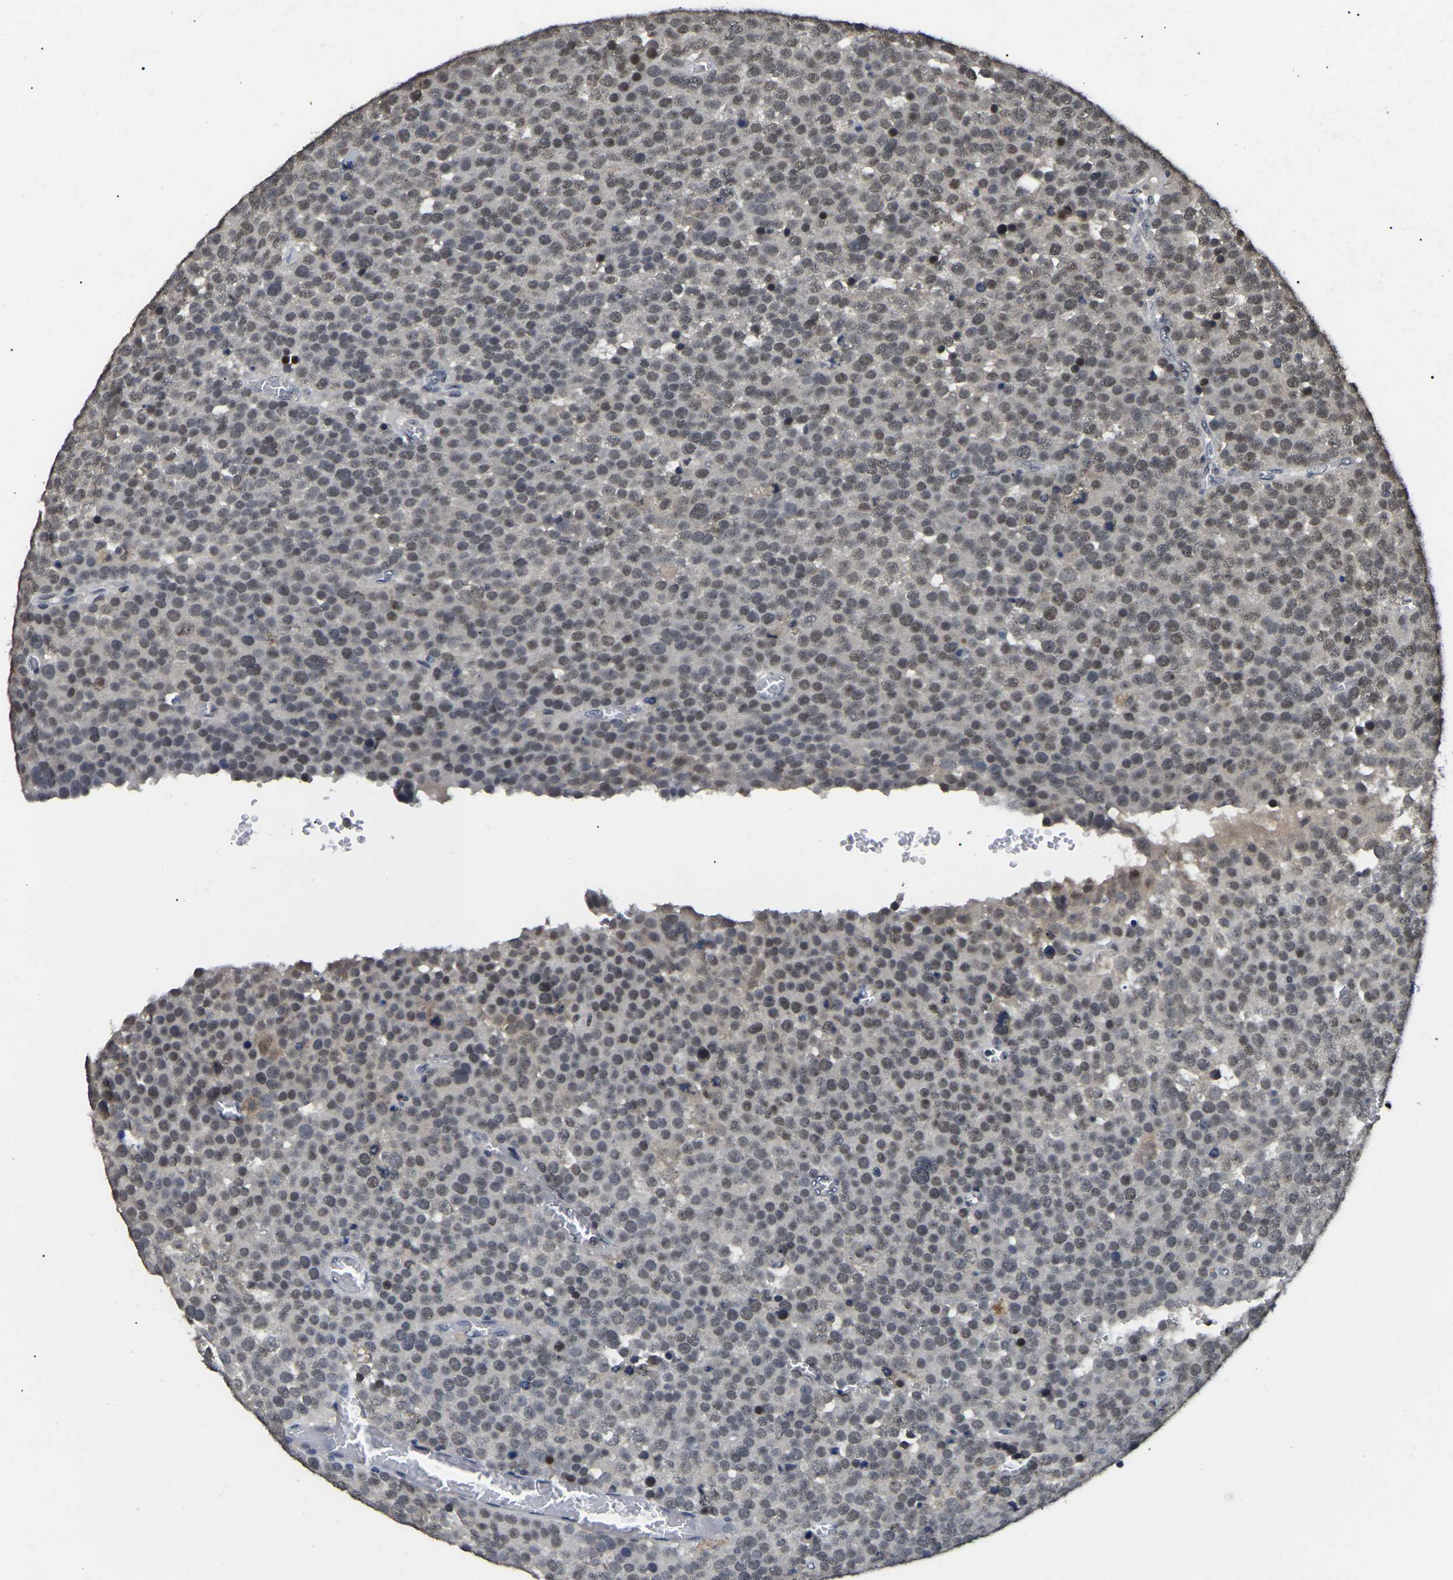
{"staining": {"intensity": "weak", "quantity": ">75%", "location": "nuclear"}, "tissue": "testis cancer", "cell_type": "Tumor cells", "image_type": "cancer", "snomed": [{"axis": "morphology", "description": "Normal tissue, NOS"}, {"axis": "morphology", "description": "Seminoma, NOS"}, {"axis": "topography", "description": "Testis"}], "caption": "Immunohistochemical staining of human seminoma (testis) reveals low levels of weak nuclear staining in about >75% of tumor cells.", "gene": "PPM1E", "patient": {"sex": "male", "age": 71}}